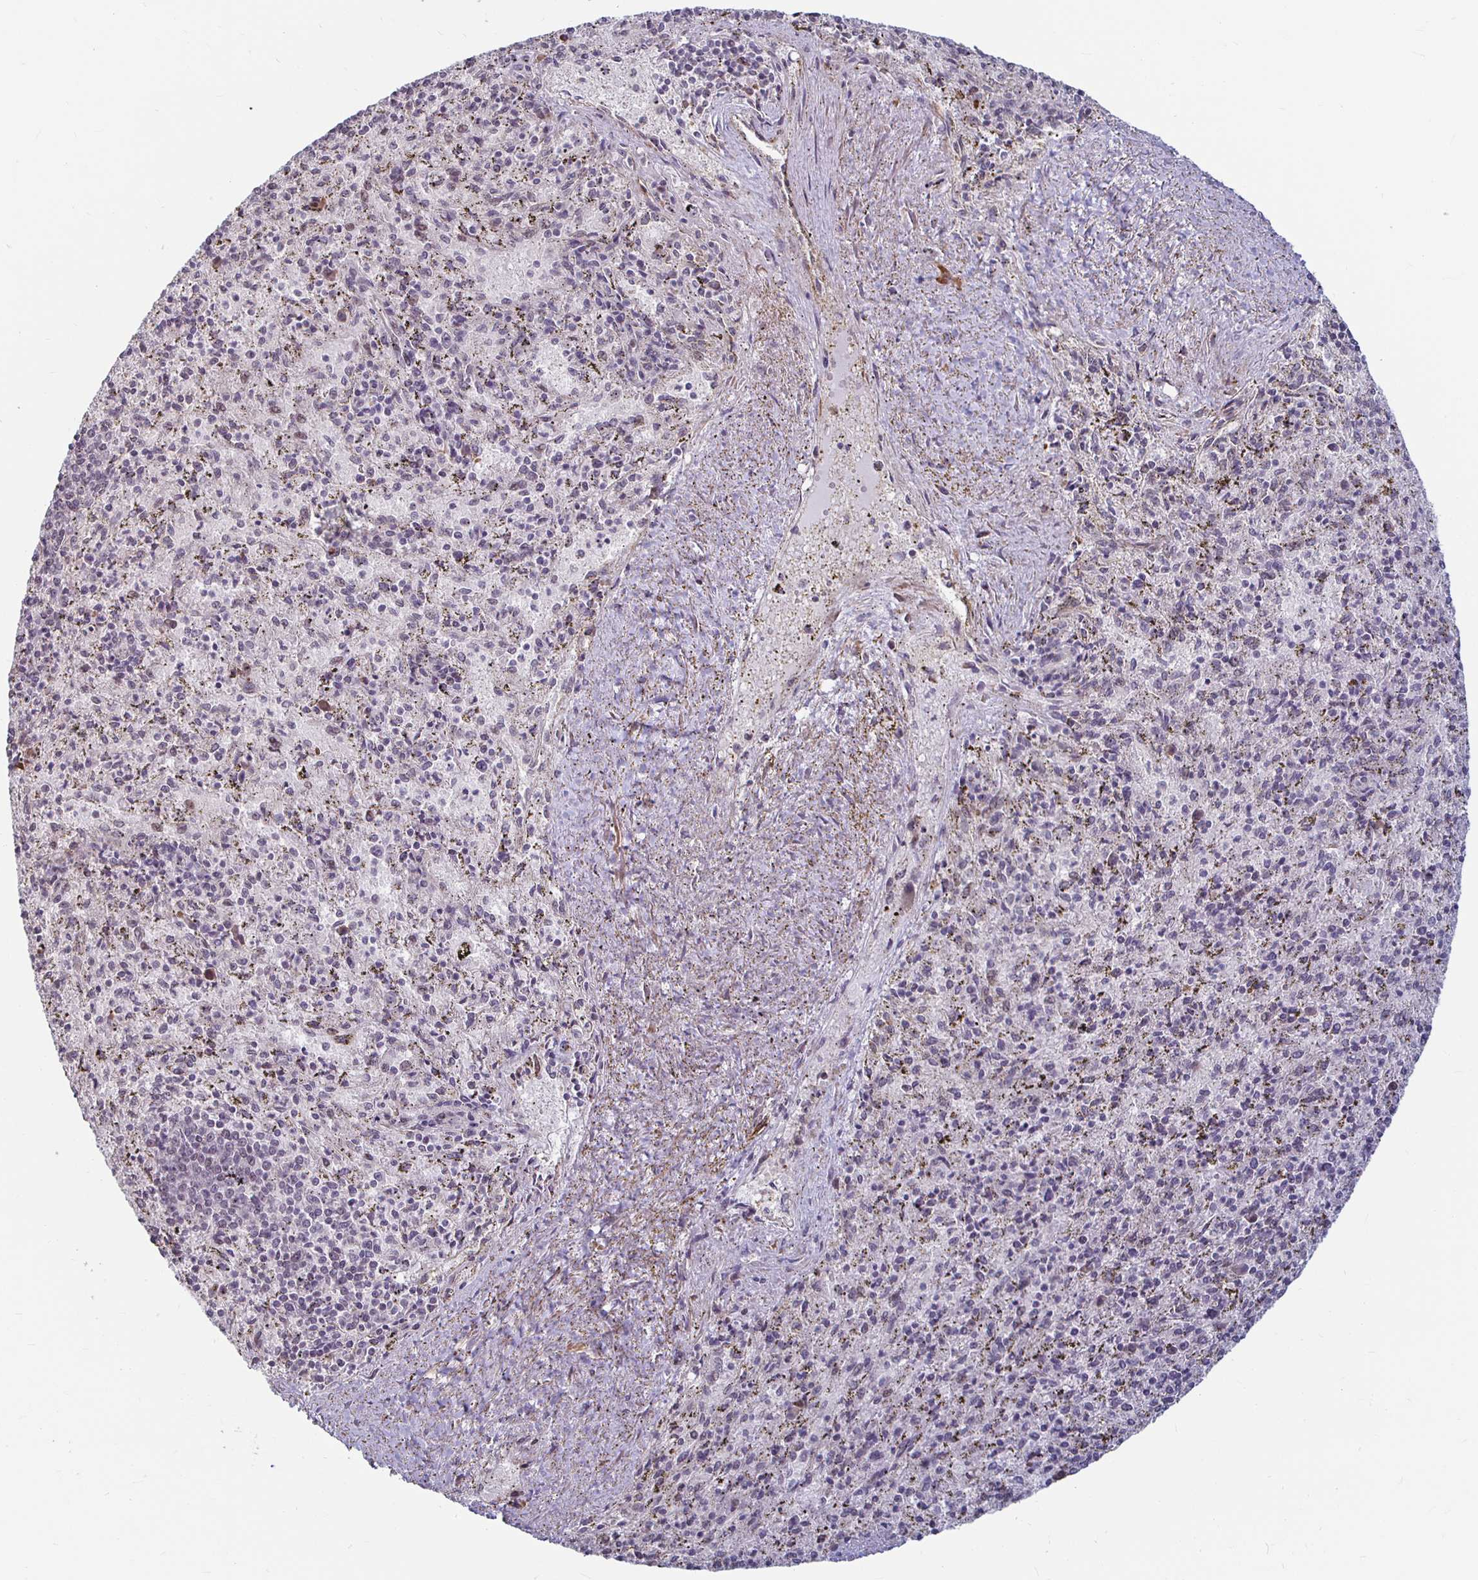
{"staining": {"intensity": "negative", "quantity": "none", "location": "none"}, "tissue": "spleen", "cell_type": "Cells in red pulp", "image_type": "normal", "snomed": [{"axis": "morphology", "description": "Normal tissue, NOS"}, {"axis": "topography", "description": "Spleen"}], "caption": "Benign spleen was stained to show a protein in brown. There is no significant positivity in cells in red pulp. (Stains: DAB IHC with hematoxylin counter stain, Microscopy: brightfield microscopy at high magnification).", "gene": "CAPN11", "patient": {"sex": "male", "age": 57}}